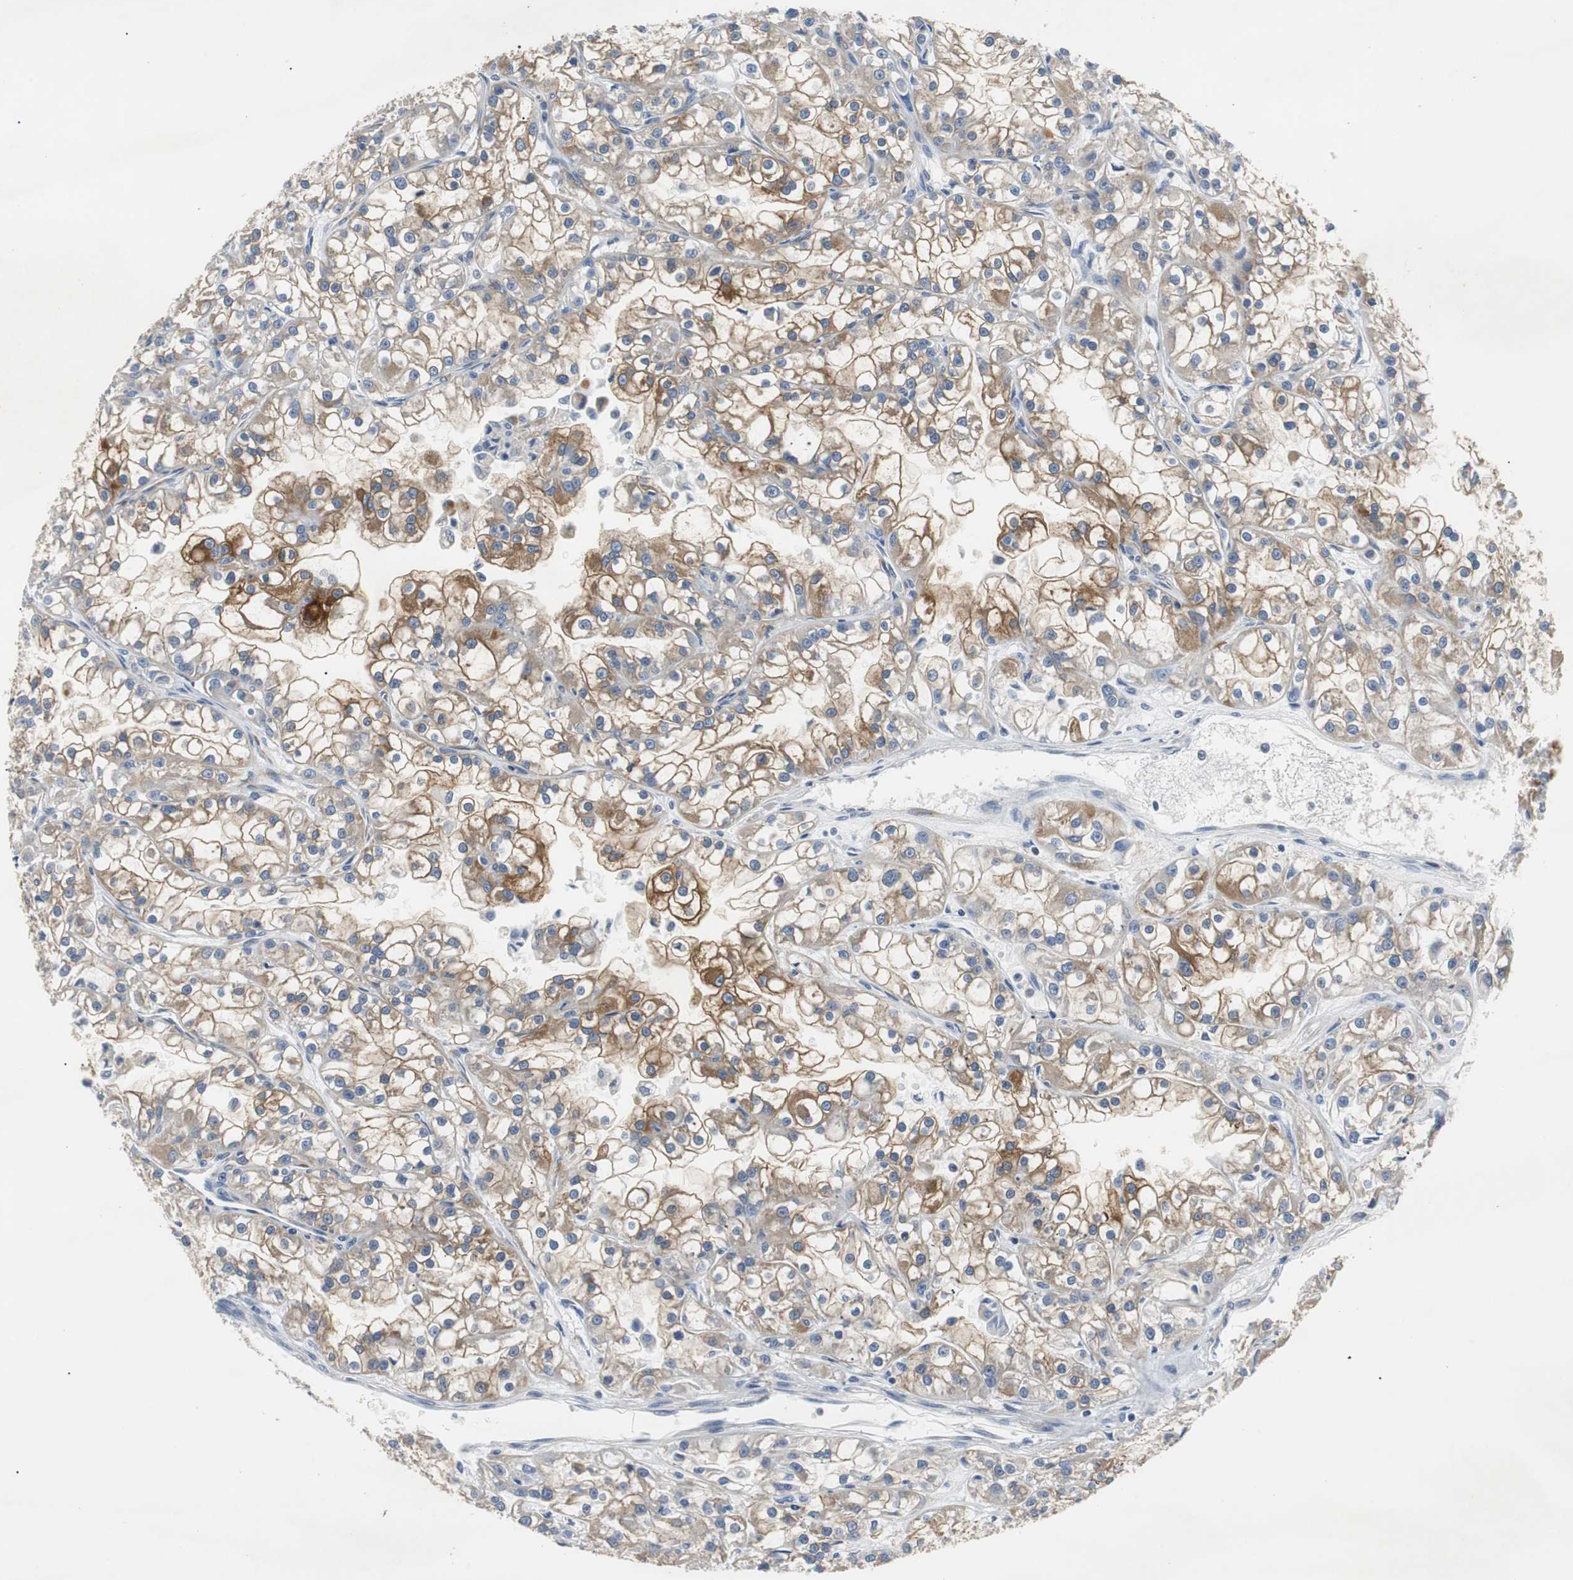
{"staining": {"intensity": "moderate", "quantity": "25%-75%", "location": "cytoplasmic/membranous"}, "tissue": "renal cancer", "cell_type": "Tumor cells", "image_type": "cancer", "snomed": [{"axis": "morphology", "description": "Adenocarcinoma, NOS"}, {"axis": "topography", "description": "Kidney"}], "caption": "Adenocarcinoma (renal) stained with IHC shows moderate cytoplasmic/membranous expression in about 25%-75% of tumor cells.", "gene": "GYS1", "patient": {"sex": "female", "age": 52}}